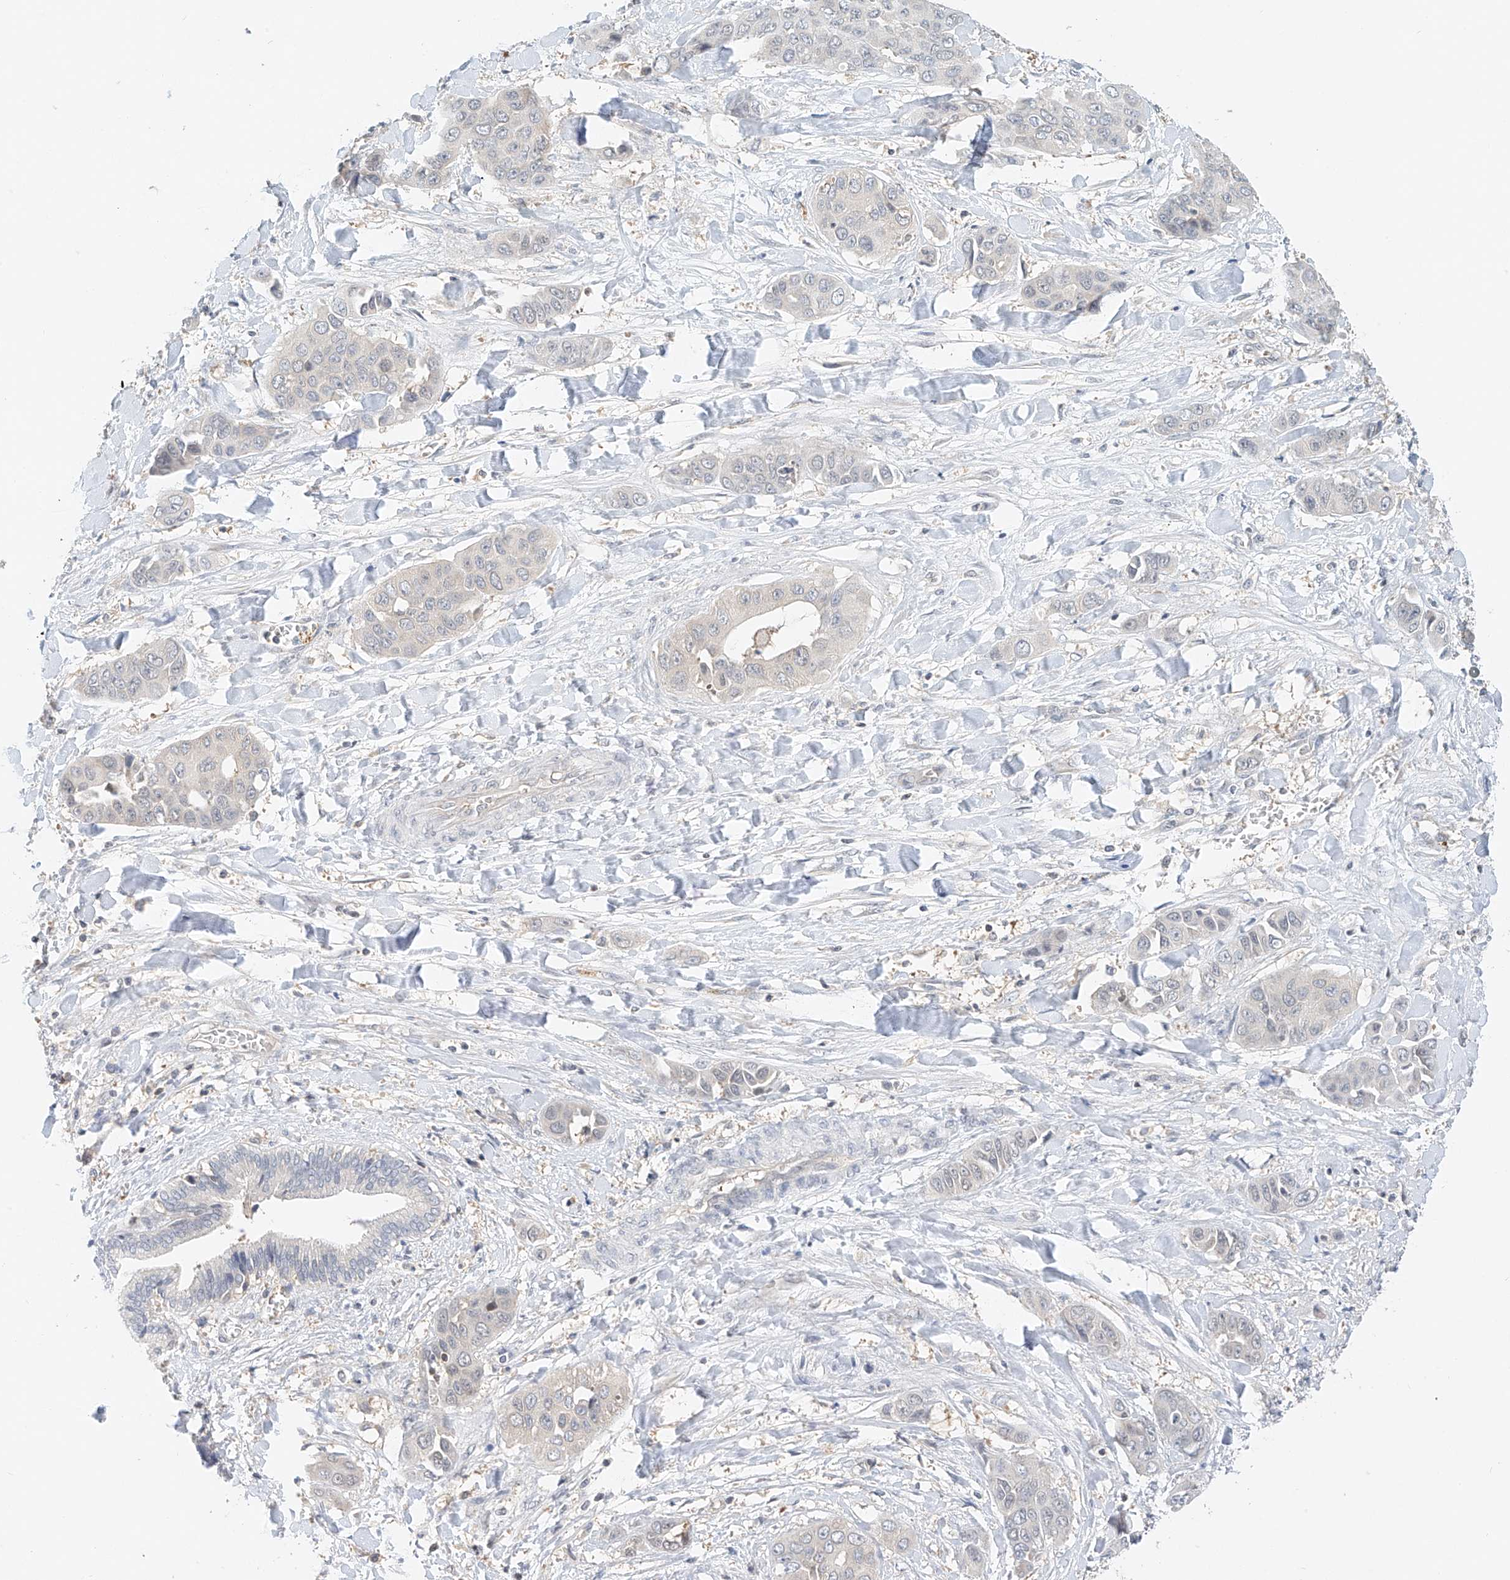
{"staining": {"intensity": "negative", "quantity": "none", "location": "none"}, "tissue": "liver cancer", "cell_type": "Tumor cells", "image_type": "cancer", "snomed": [{"axis": "morphology", "description": "Cholangiocarcinoma"}, {"axis": "topography", "description": "Liver"}], "caption": "A histopathology image of liver cancer stained for a protein reveals no brown staining in tumor cells.", "gene": "PPA2", "patient": {"sex": "female", "age": 52}}